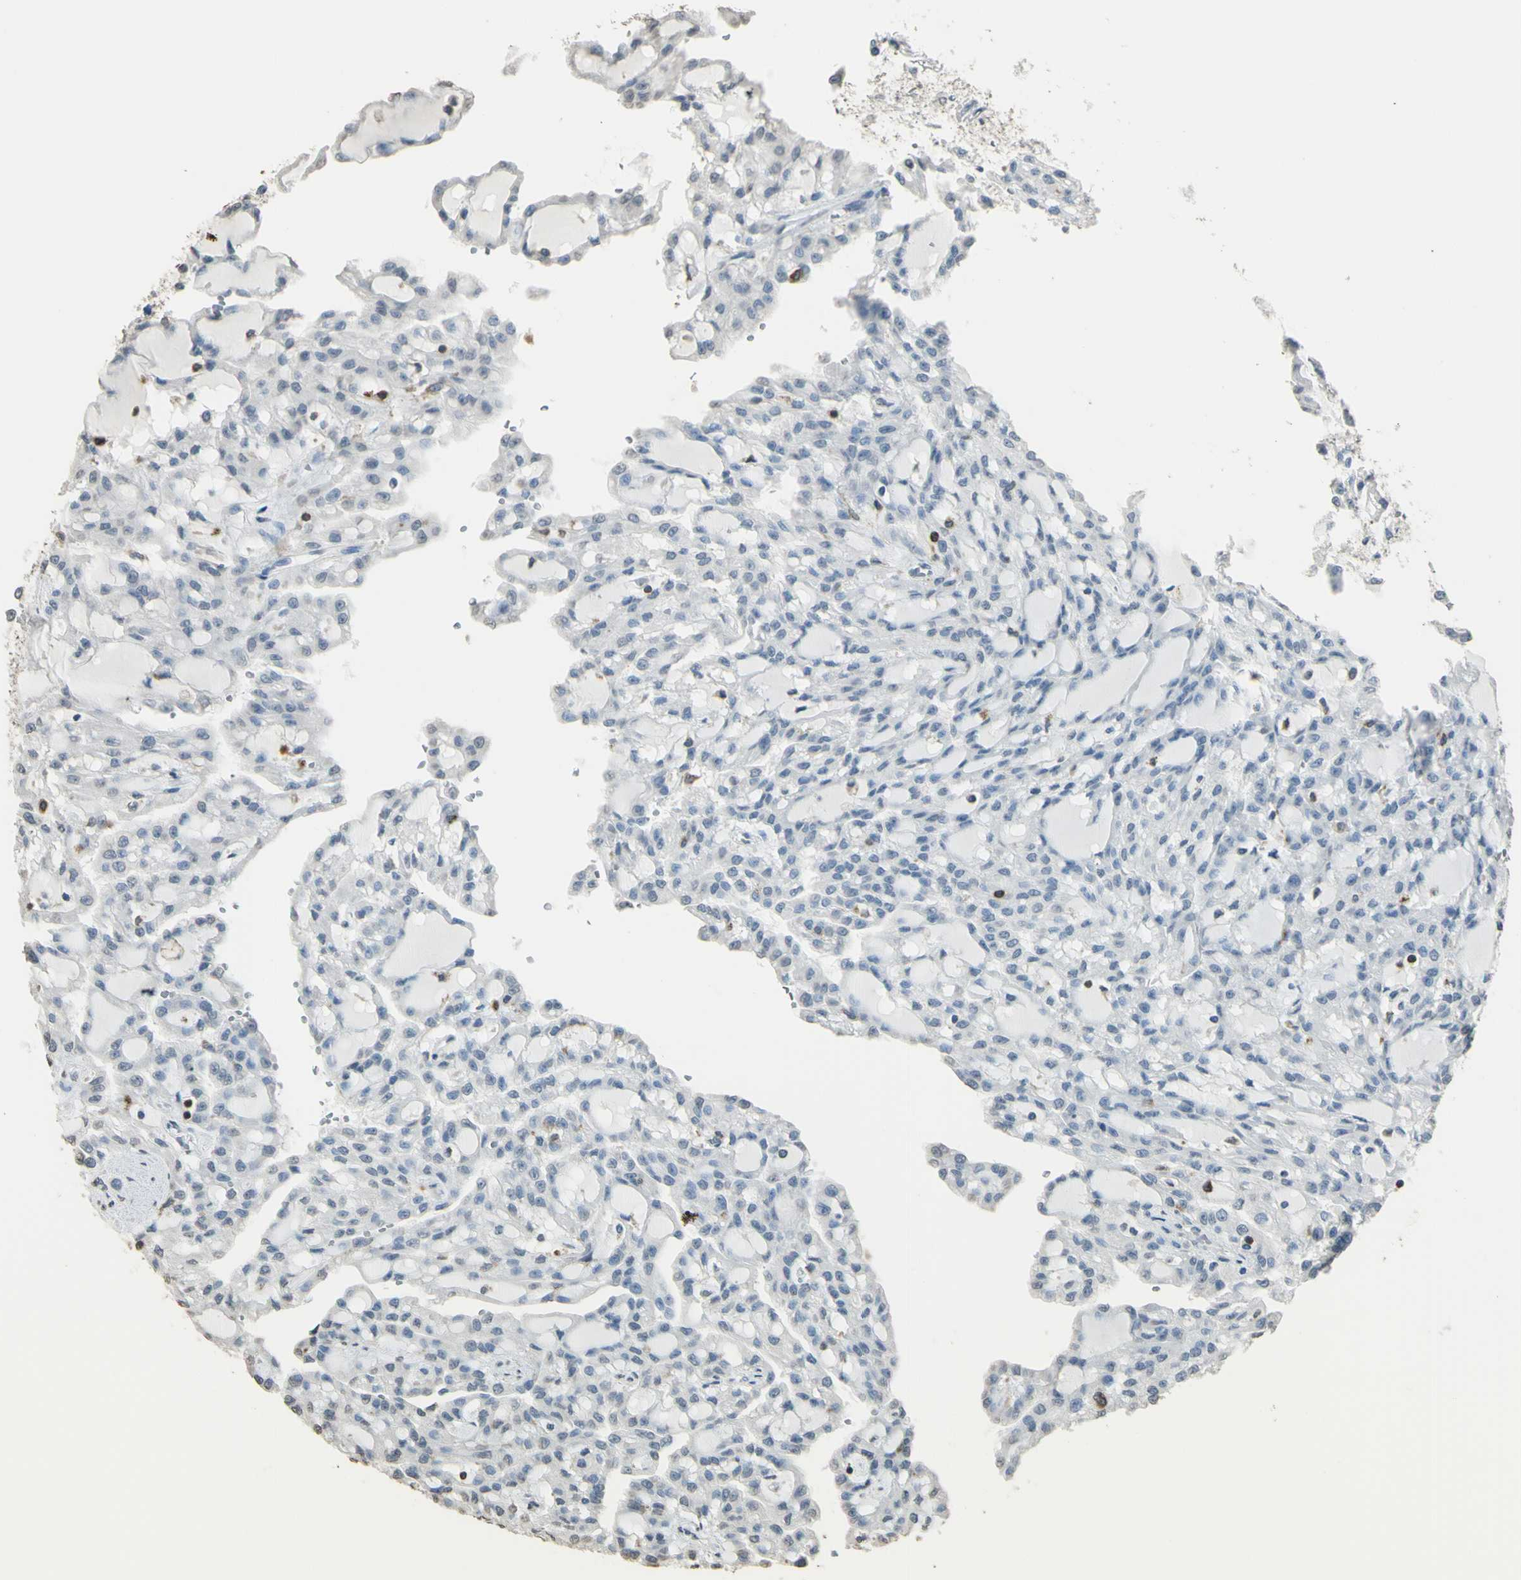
{"staining": {"intensity": "negative", "quantity": "none", "location": "none"}, "tissue": "renal cancer", "cell_type": "Tumor cells", "image_type": "cancer", "snomed": [{"axis": "morphology", "description": "Adenocarcinoma, NOS"}, {"axis": "topography", "description": "Kidney"}], "caption": "Tumor cells show no significant staining in renal cancer (adenocarcinoma).", "gene": "PSTPIP1", "patient": {"sex": "male", "age": 63}}